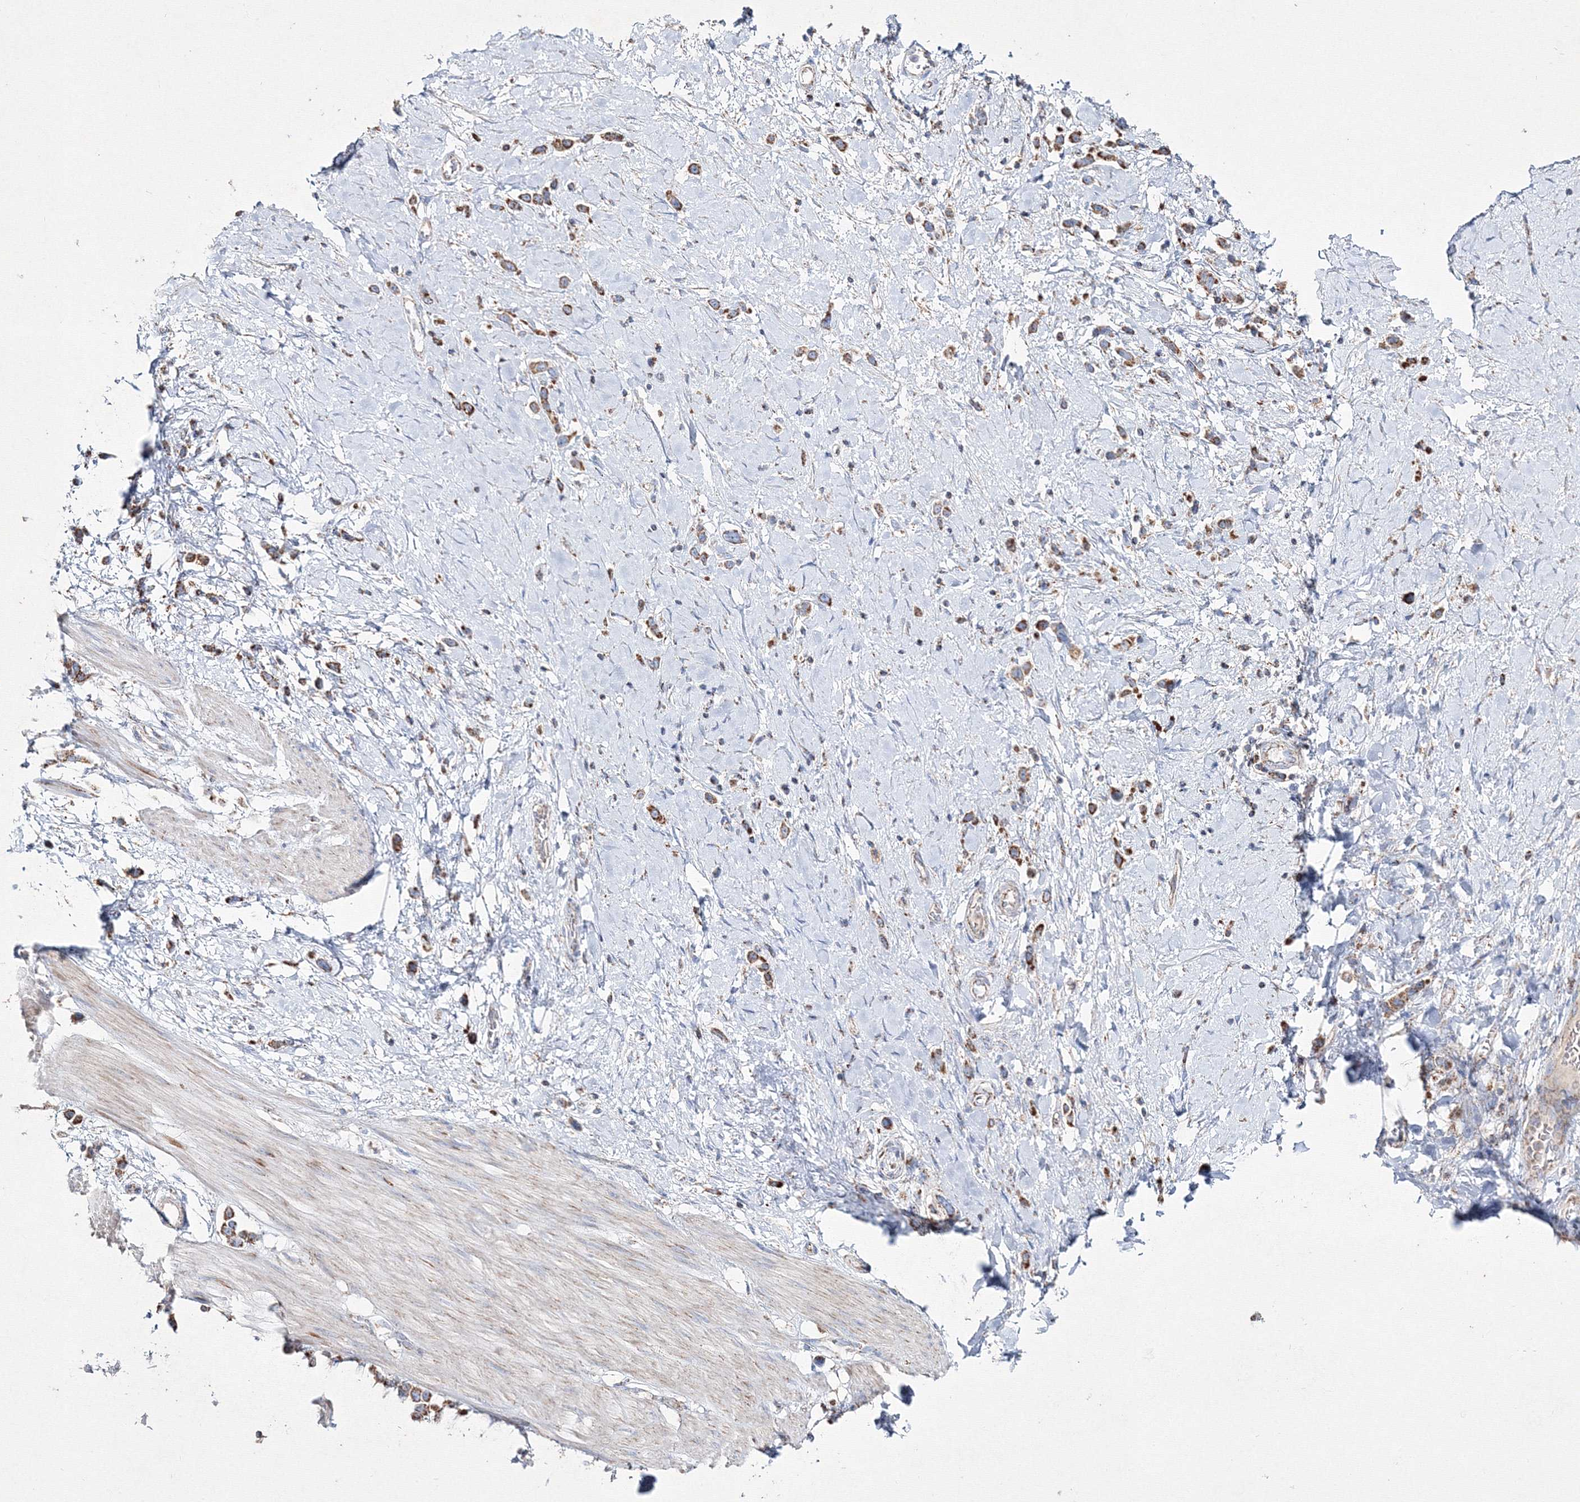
{"staining": {"intensity": "moderate", "quantity": ">75%", "location": "cytoplasmic/membranous"}, "tissue": "stomach cancer", "cell_type": "Tumor cells", "image_type": "cancer", "snomed": [{"axis": "morphology", "description": "Adenocarcinoma, NOS"}, {"axis": "topography", "description": "Stomach"}], "caption": "Tumor cells exhibit medium levels of moderate cytoplasmic/membranous staining in approximately >75% of cells in adenocarcinoma (stomach).", "gene": "IGSF9", "patient": {"sex": "female", "age": 65}}